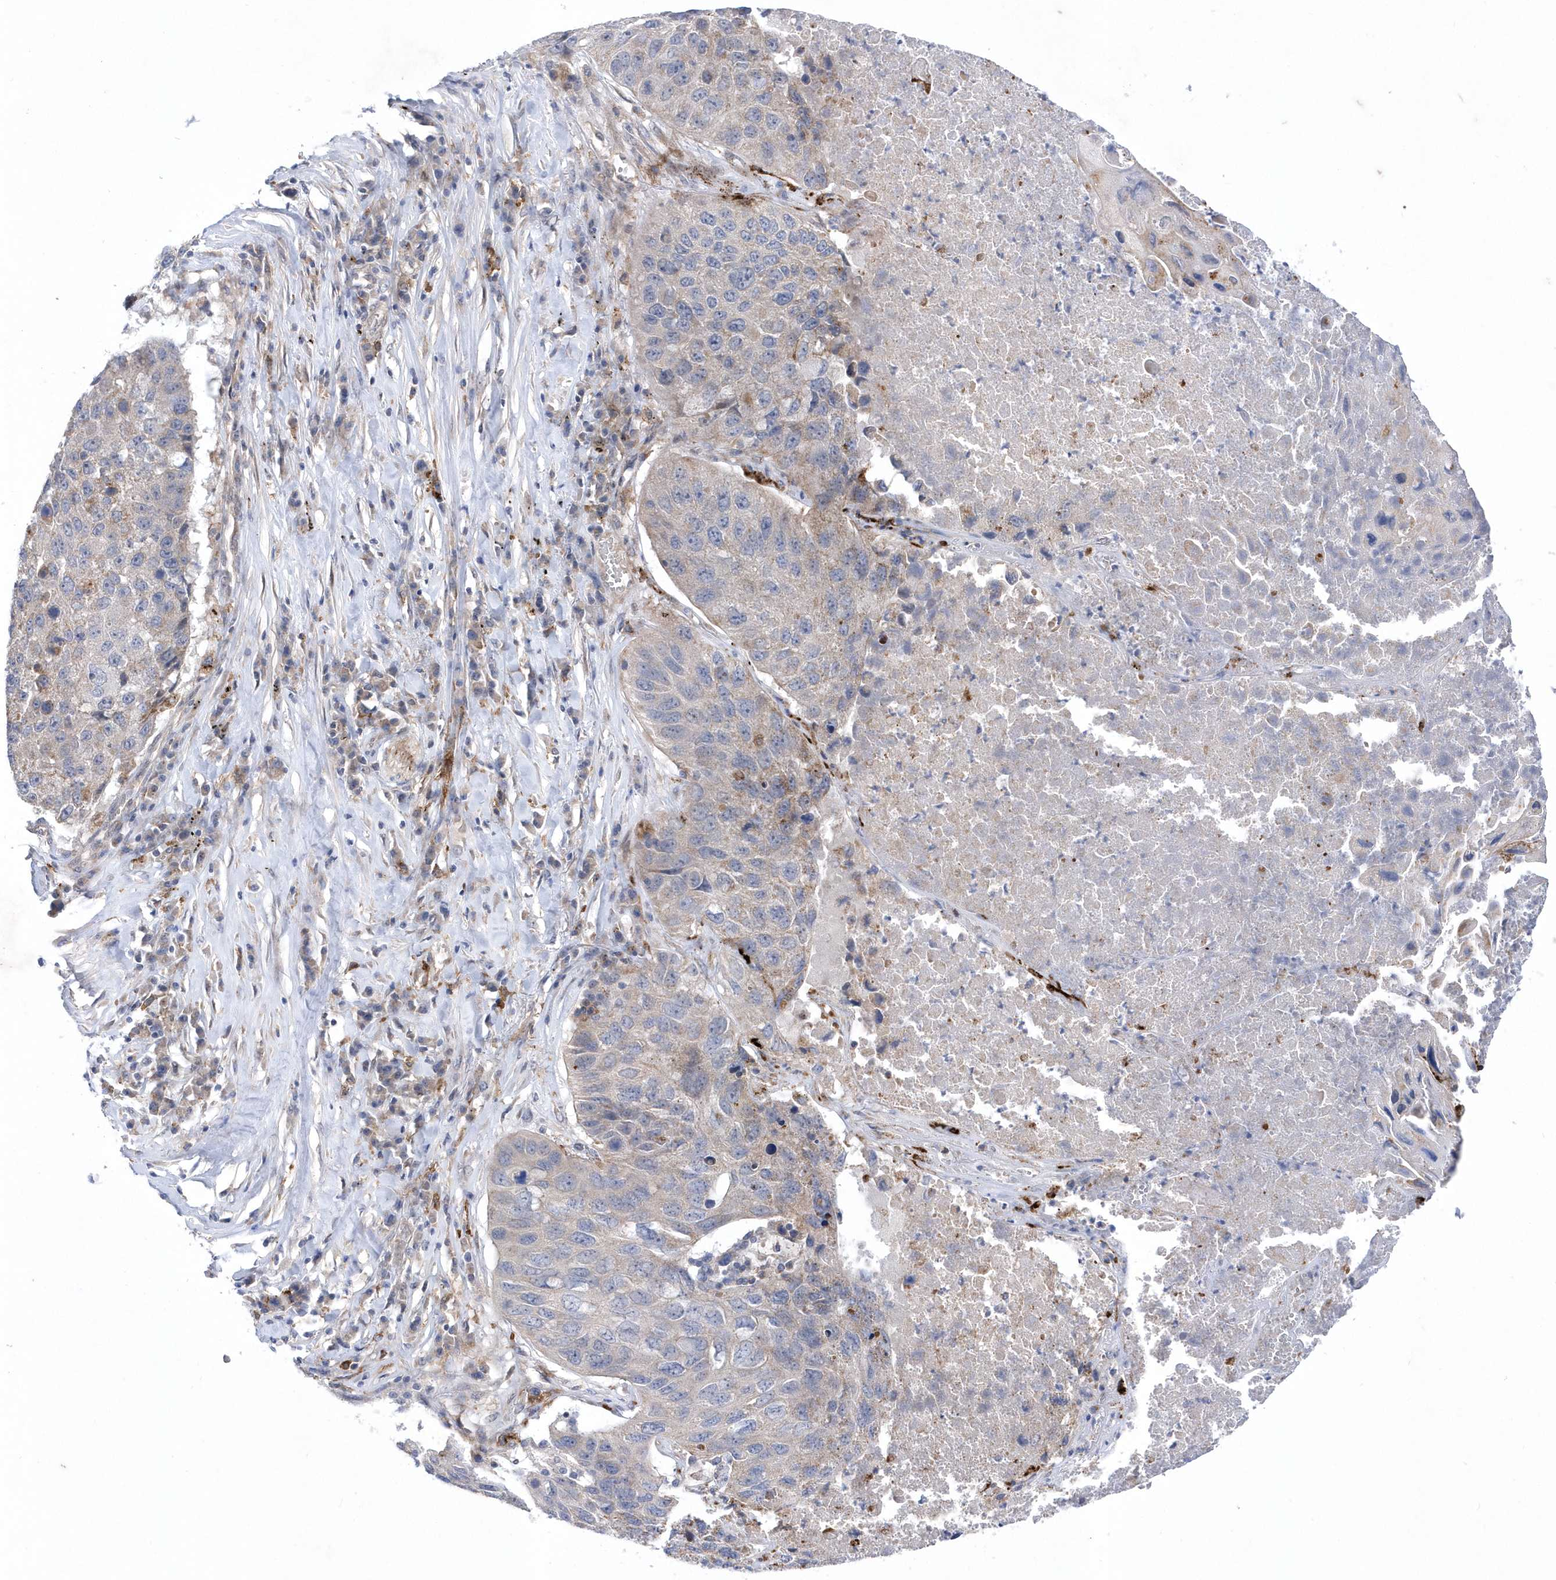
{"staining": {"intensity": "weak", "quantity": "<25%", "location": "cytoplasmic/membranous"}, "tissue": "lung cancer", "cell_type": "Tumor cells", "image_type": "cancer", "snomed": [{"axis": "morphology", "description": "Squamous cell carcinoma, NOS"}, {"axis": "topography", "description": "Lung"}], "caption": "The micrograph exhibits no significant positivity in tumor cells of squamous cell carcinoma (lung). (DAB (3,3'-diaminobenzidine) immunohistochemistry visualized using brightfield microscopy, high magnification).", "gene": "LONRF2", "patient": {"sex": "male", "age": 61}}